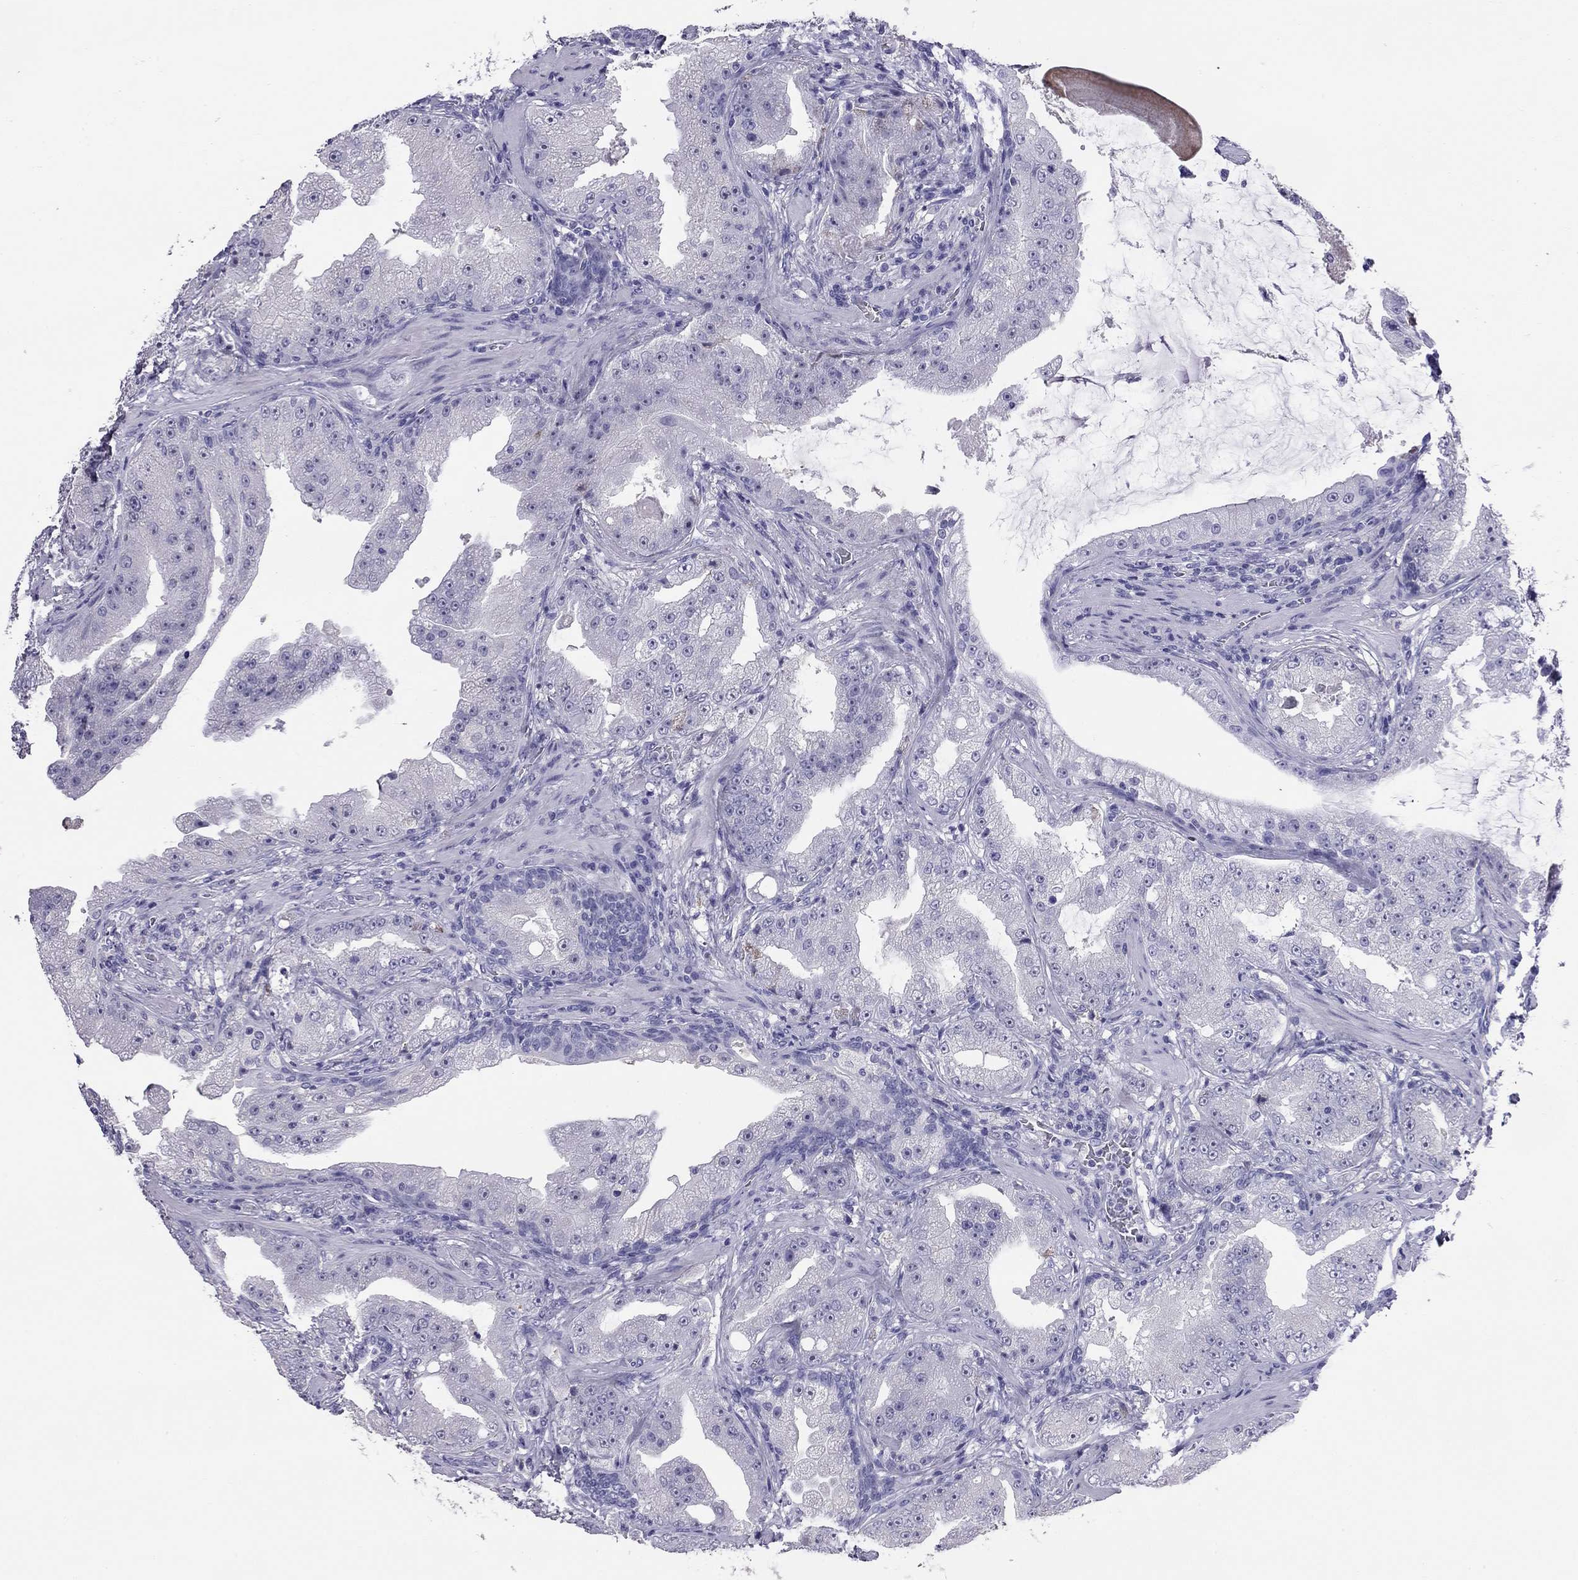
{"staining": {"intensity": "negative", "quantity": "none", "location": "none"}, "tissue": "prostate cancer", "cell_type": "Tumor cells", "image_type": "cancer", "snomed": [{"axis": "morphology", "description": "Adenocarcinoma, Low grade"}, {"axis": "topography", "description": "Prostate"}], "caption": "Immunohistochemistry micrograph of prostate adenocarcinoma (low-grade) stained for a protein (brown), which reveals no expression in tumor cells. (DAB (3,3'-diaminobenzidine) IHC visualized using brightfield microscopy, high magnification).", "gene": "ODF4", "patient": {"sex": "male", "age": 62}}